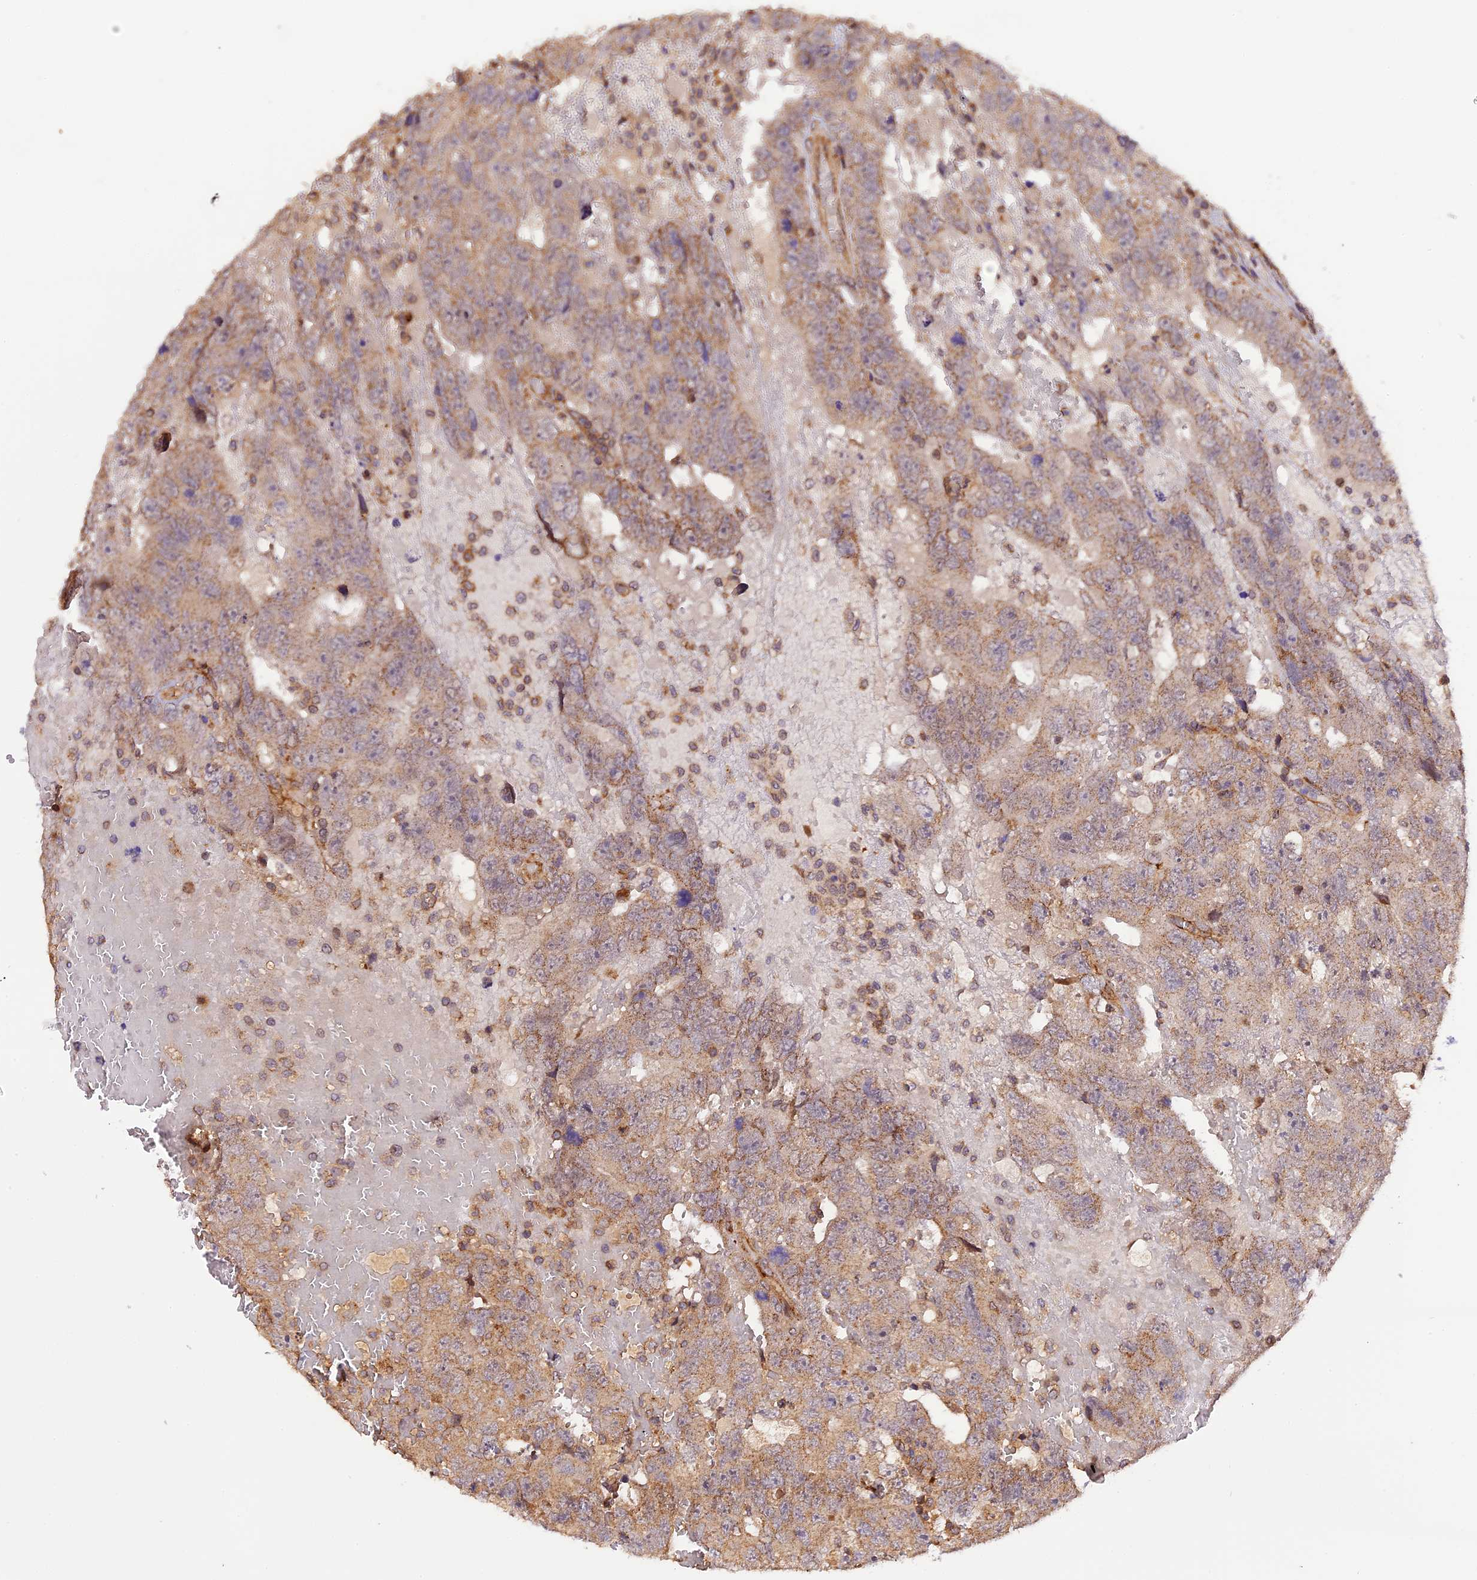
{"staining": {"intensity": "moderate", "quantity": "<25%", "location": "cytoplasmic/membranous"}, "tissue": "testis cancer", "cell_type": "Tumor cells", "image_type": "cancer", "snomed": [{"axis": "morphology", "description": "Carcinoma, Embryonal, NOS"}, {"axis": "topography", "description": "Testis"}], "caption": "The micrograph shows staining of testis embryonal carcinoma, revealing moderate cytoplasmic/membranous protein staining (brown color) within tumor cells. The staining was performed using DAB (3,3'-diaminobenzidine) to visualize the protein expression in brown, while the nuclei were stained in blue with hematoxylin (Magnification: 20x).", "gene": "PEX3", "patient": {"sex": "male", "age": 45}}